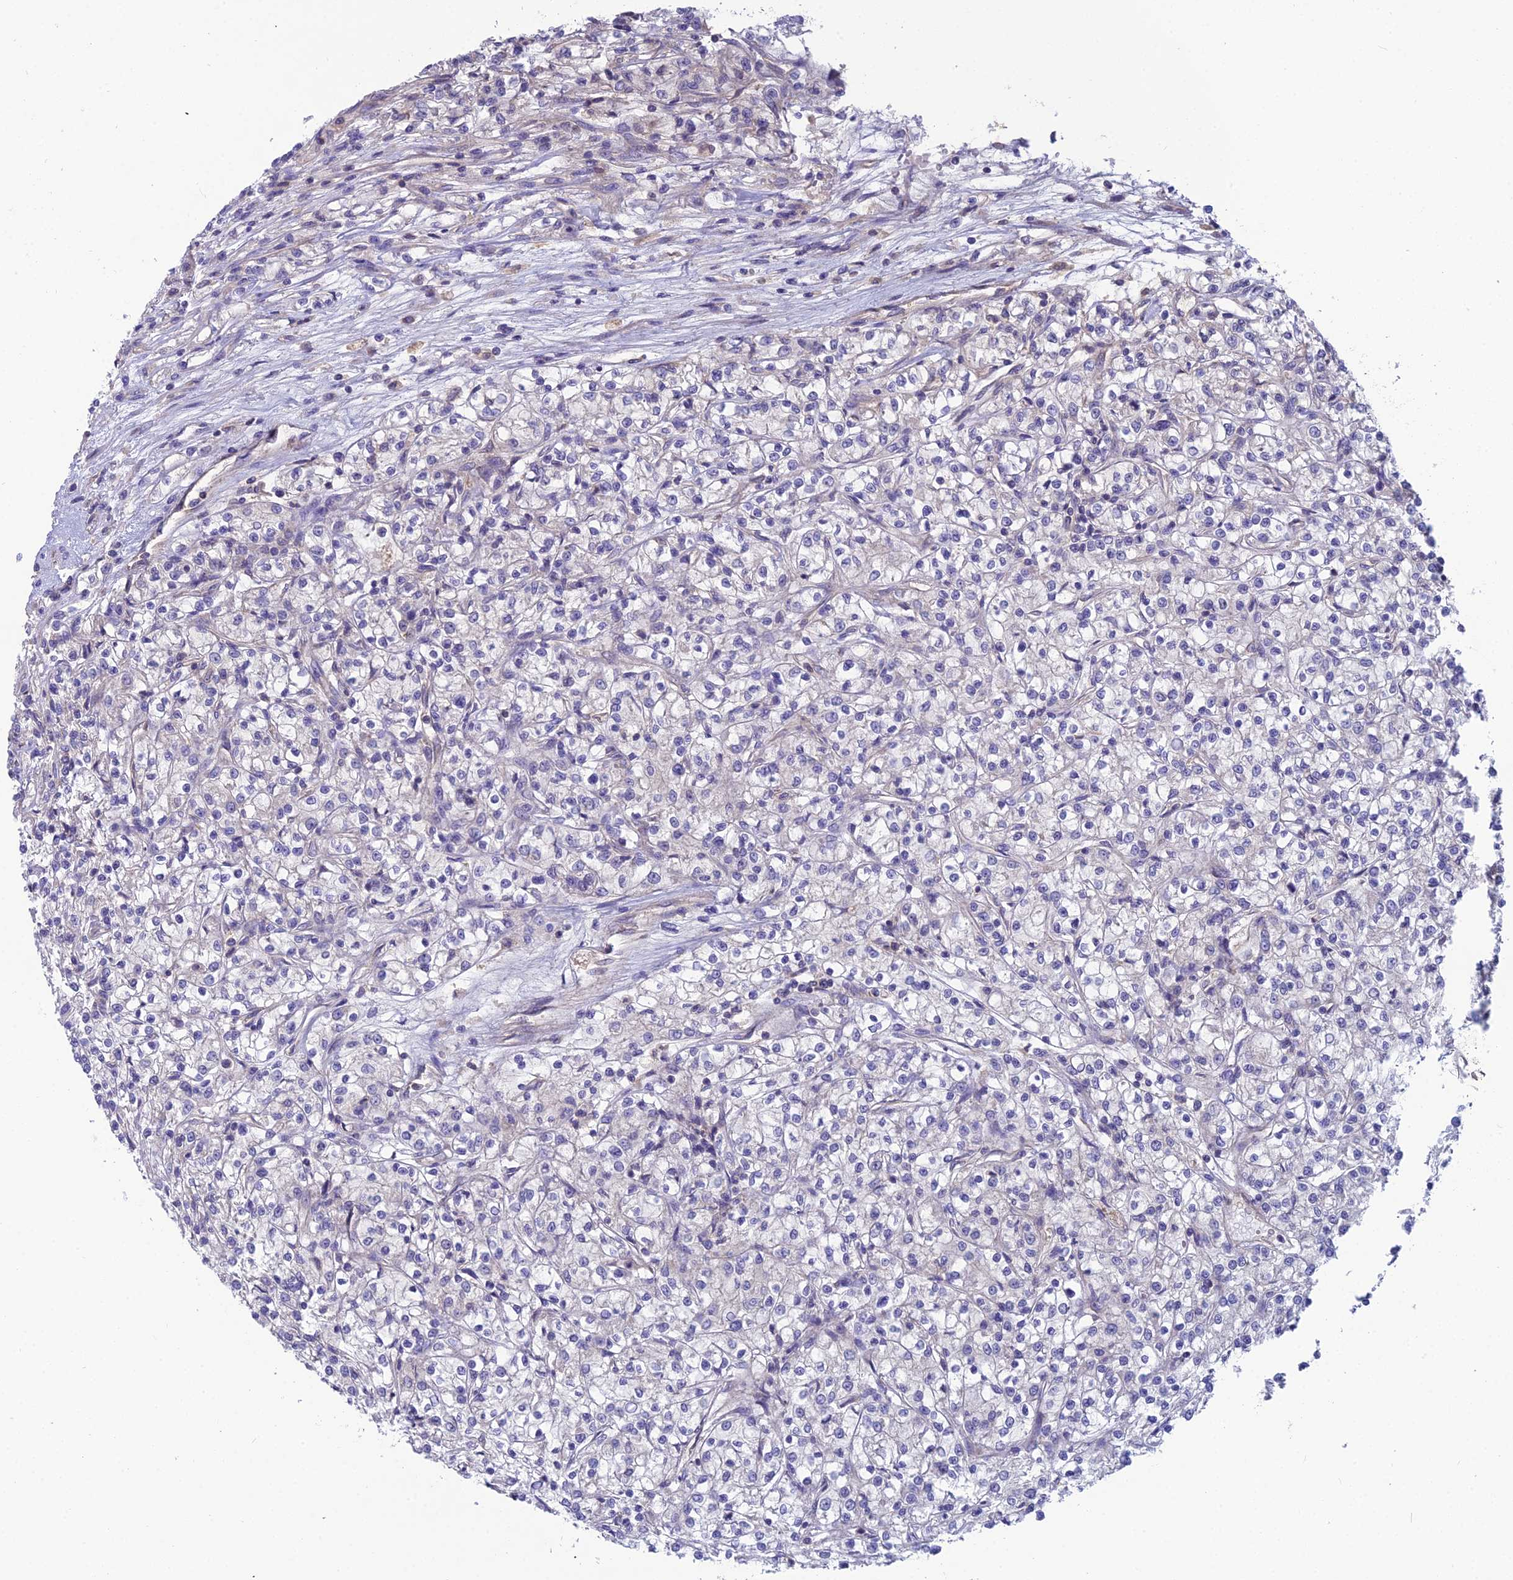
{"staining": {"intensity": "negative", "quantity": "none", "location": "none"}, "tissue": "renal cancer", "cell_type": "Tumor cells", "image_type": "cancer", "snomed": [{"axis": "morphology", "description": "Adenocarcinoma, NOS"}, {"axis": "topography", "description": "Kidney"}], "caption": "Immunohistochemical staining of adenocarcinoma (renal) demonstrates no significant expression in tumor cells. Brightfield microscopy of immunohistochemistry stained with DAB (3,3'-diaminobenzidine) (brown) and hematoxylin (blue), captured at high magnification.", "gene": "MVD", "patient": {"sex": "female", "age": 59}}